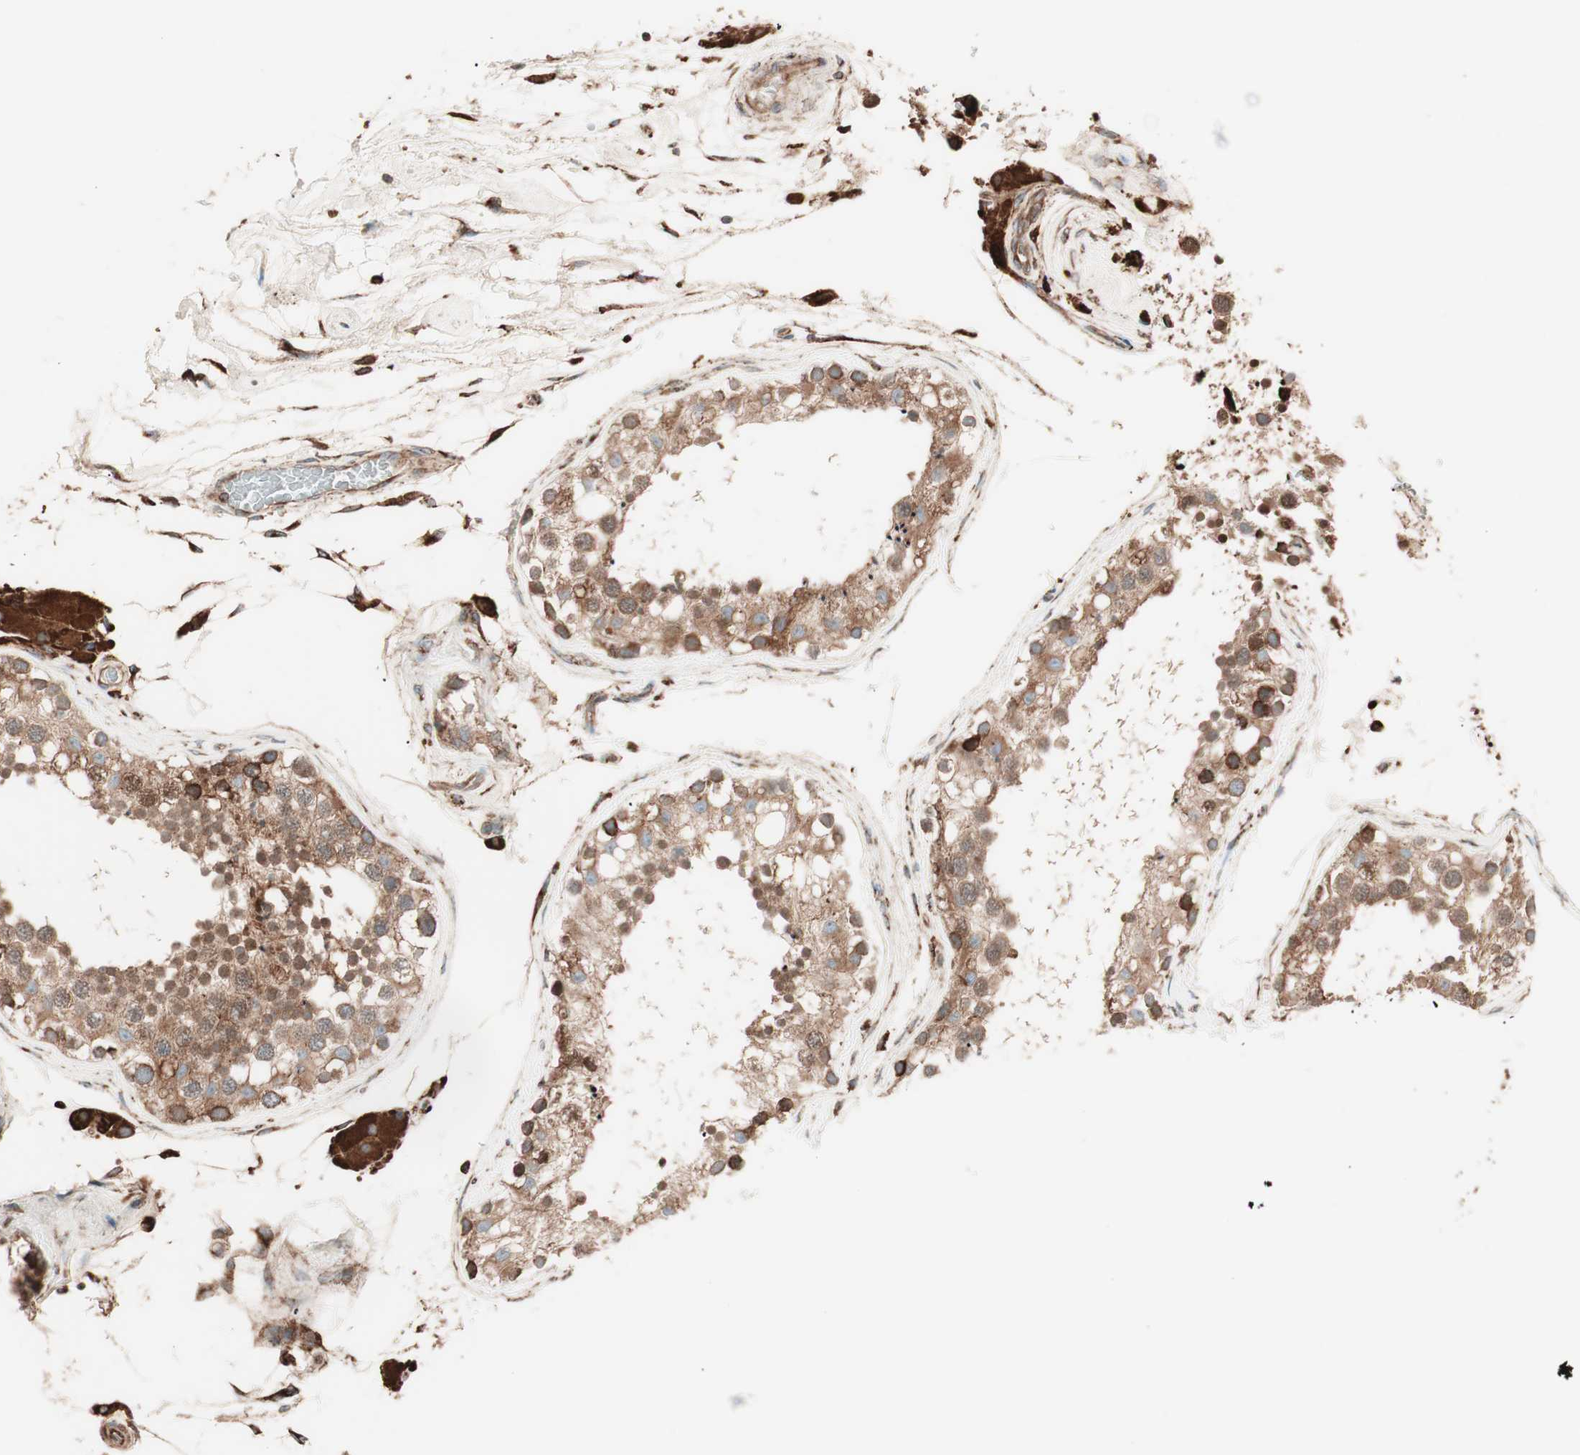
{"staining": {"intensity": "moderate", "quantity": ">75%", "location": "cytoplasmic/membranous,nuclear"}, "tissue": "testis", "cell_type": "Cells in seminiferous ducts", "image_type": "normal", "snomed": [{"axis": "morphology", "description": "Normal tissue, NOS"}, {"axis": "topography", "description": "Testis"}], "caption": "A high-resolution micrograph shows immunohistochemistry (IHC) staining of unremarkable testis, which displays moderate cytoplasmic/membranous,nuclear positivity in about >75% of cells in seminiferous ducts.", "gene": "VEGFA", "patient": {"sex": "male", "age": 68}}